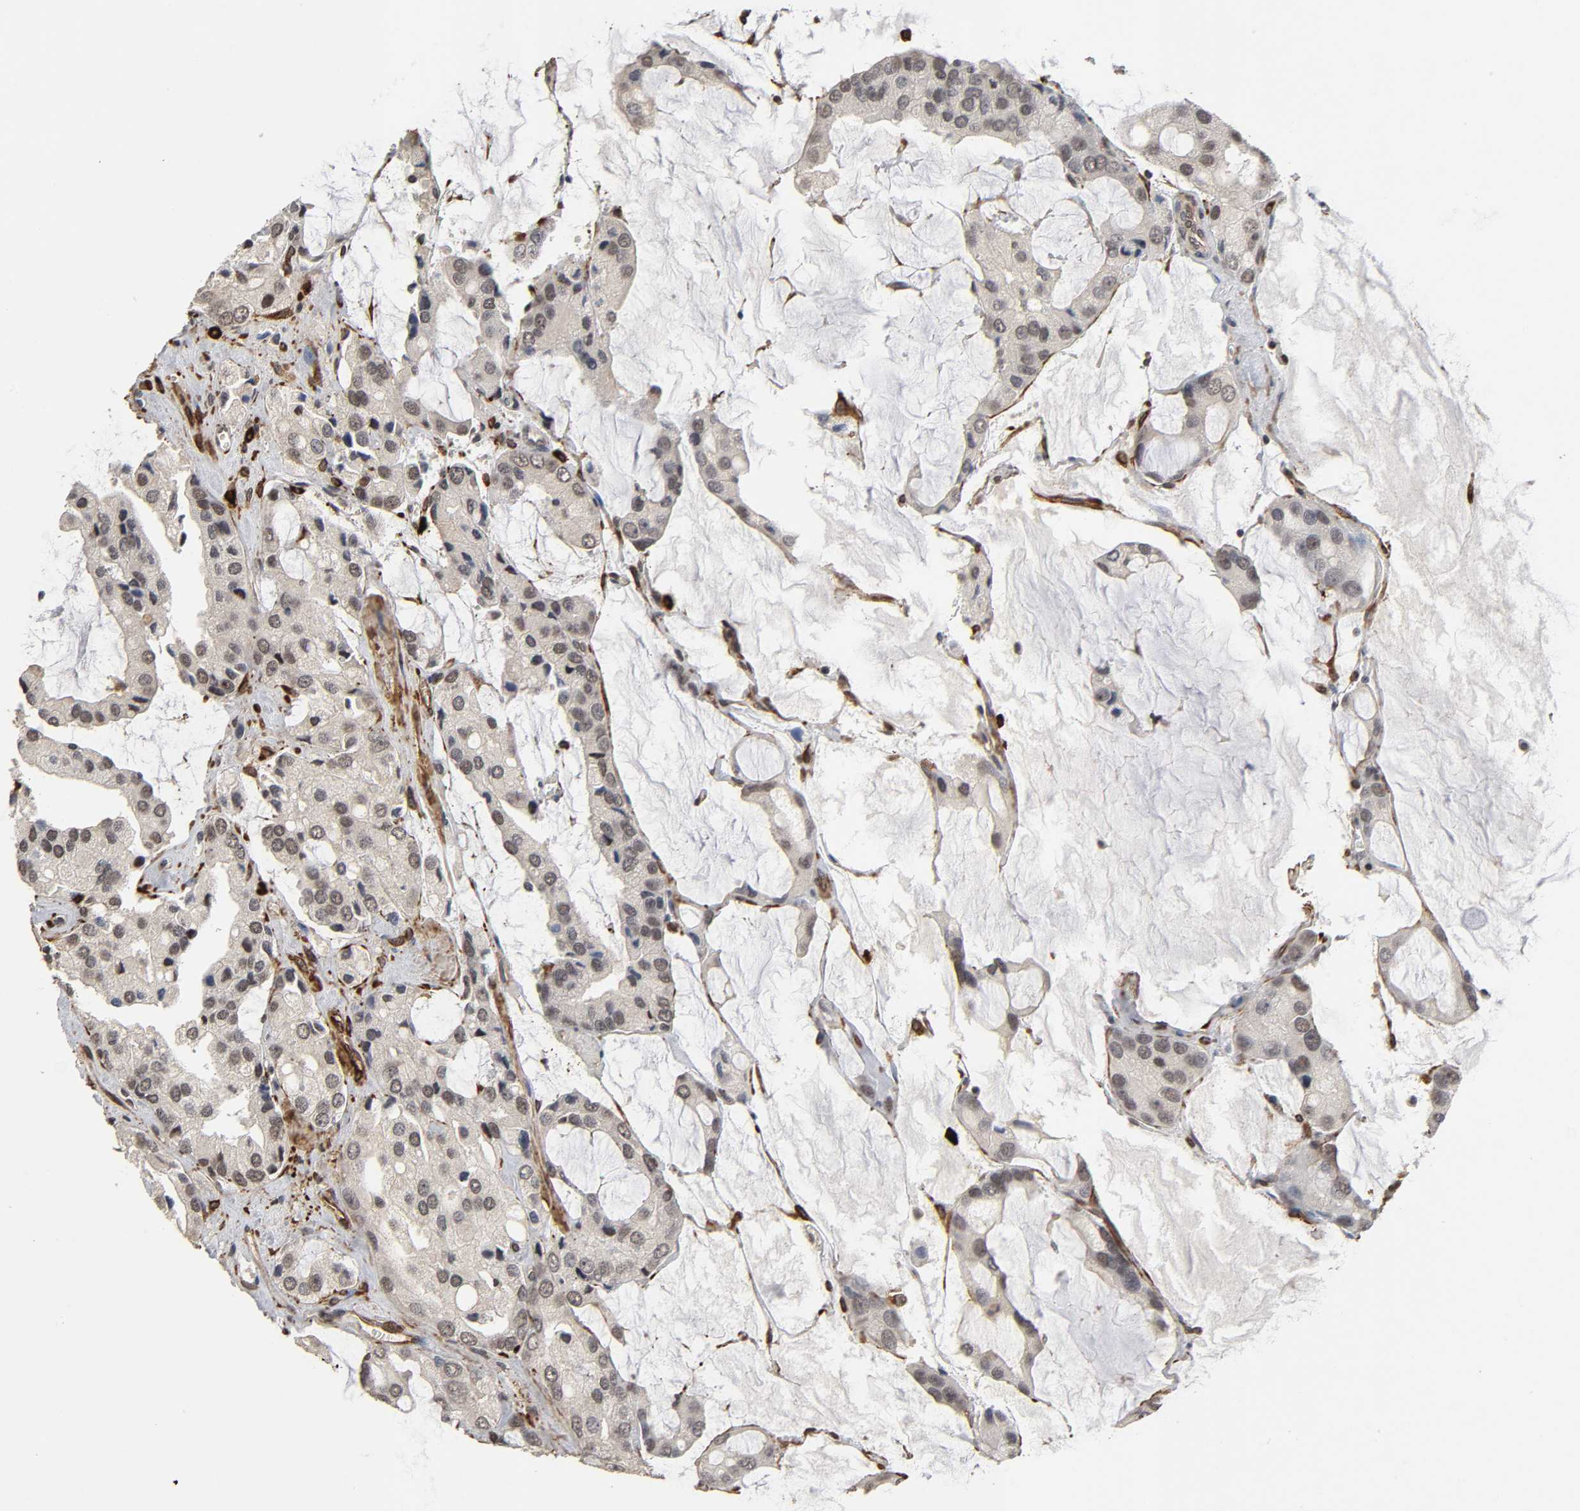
{"staining": {"intensity": "weak", "quantity": ">75%", "location": "cytoplasmic/membranous,nuclear"}, "tissue": "prostate cancer", "cell_type": "Tumor cells", "image_type": "cancer", "snomed": [{"axis": "morphology", "description": "Adenocarcinoma, High grade"}, {"axis": "topography", "description": "Prostate"}], "caption": "Weak cytoplasmic/membranous and nuclear expression for a protein is seen in approximately >75% of tumor cells of high-grade adenocarcinoma (prostate) using immunohistochemistry (IHC).", "gene": "AHNAK2", "patient": {"sex": "male", "age": 67}}